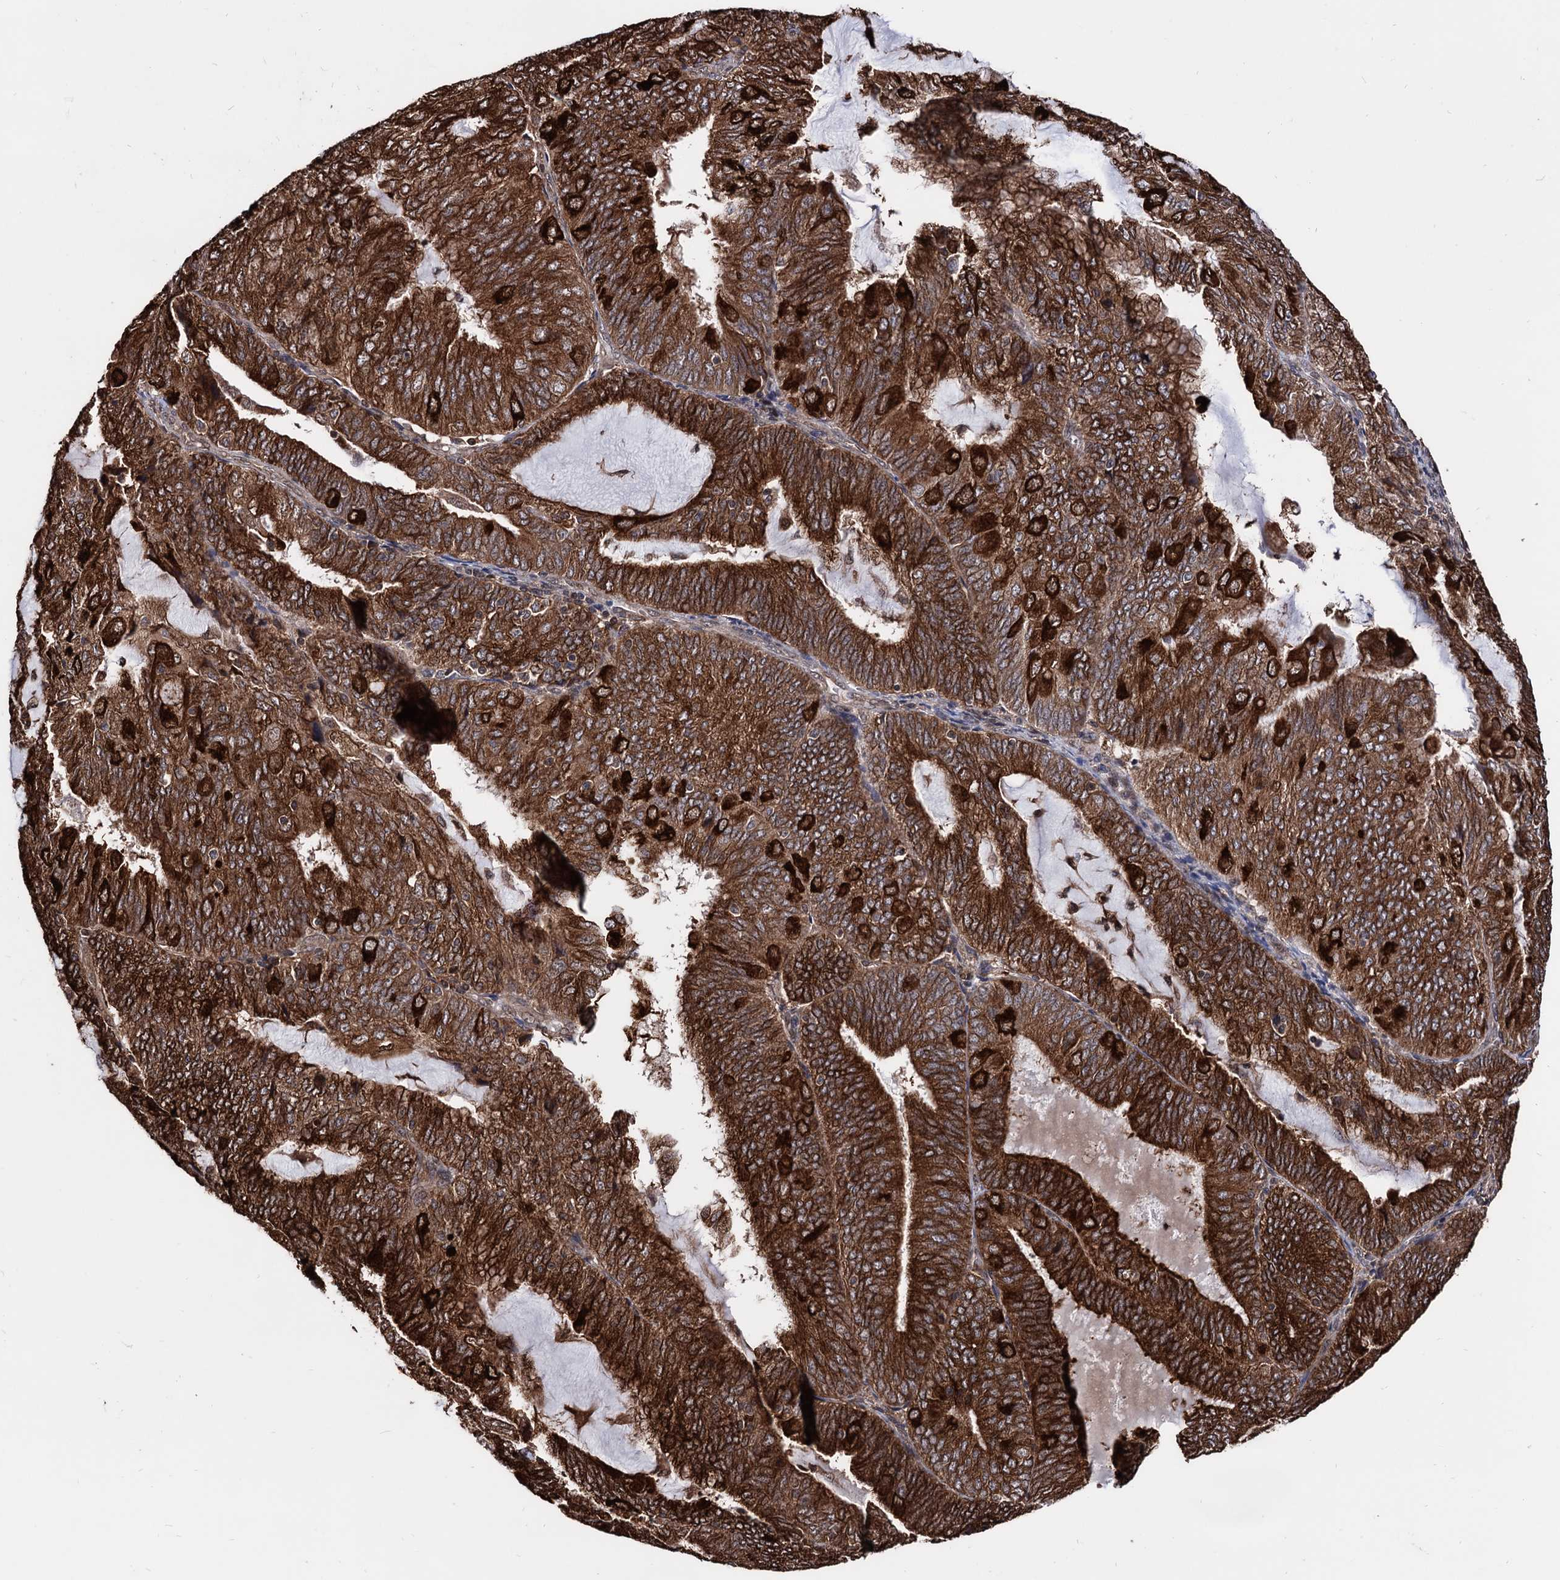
{"staining": {"intensity": "strong", "quantity": ">75%", "location": "cytoplasmic/membranous"}, "tissue": "endometrial cancer", "cell_type": "Tumor cells", "image_type": "cancer", "snomed": [{"axis": "morphology", "description": "Adenocarcinoma, NOS"}, {"axis": "topography", "description": "Endometrium"}], "caption": "DAB immunohistochemical staining of human endometrial adenocarcinoma displays strong cytoplasmic/membranous protein expression in approximately >75% of tumor cells.", "gene": "ANKRD12", "patient": {"sex": "female", "age": 81}}